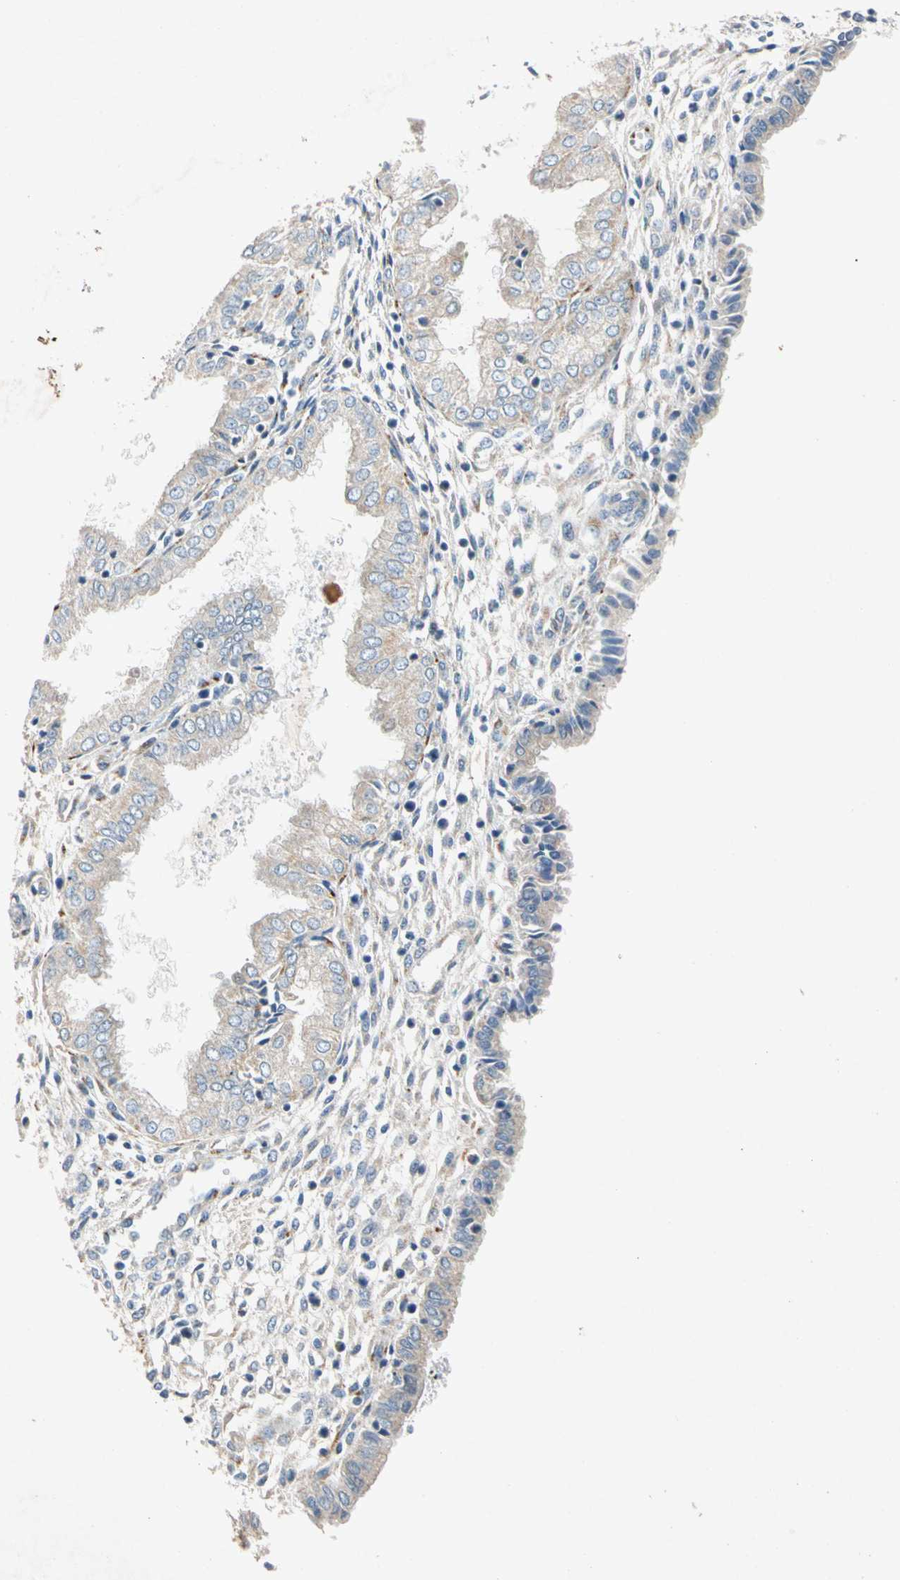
{"staining": {"intensity": "negative", "quantity": "none", "location": "none"}, "tissue": "endometrium", "cell_type": "Cells in endometrial stroma", "image_type": "normal", "snomed": [{"axis": "morphology", "description": "Normal tissue, NOS"}, {"axis": "topography", "description": "Endometrium"}], "caption": "DAB immunohistochemical staining of unremarkable endometrium reveals no significant positivity in cells in endometrial stroma.", "gene": "GASK1B", "patient": {"sex": "female", "age": 33}}